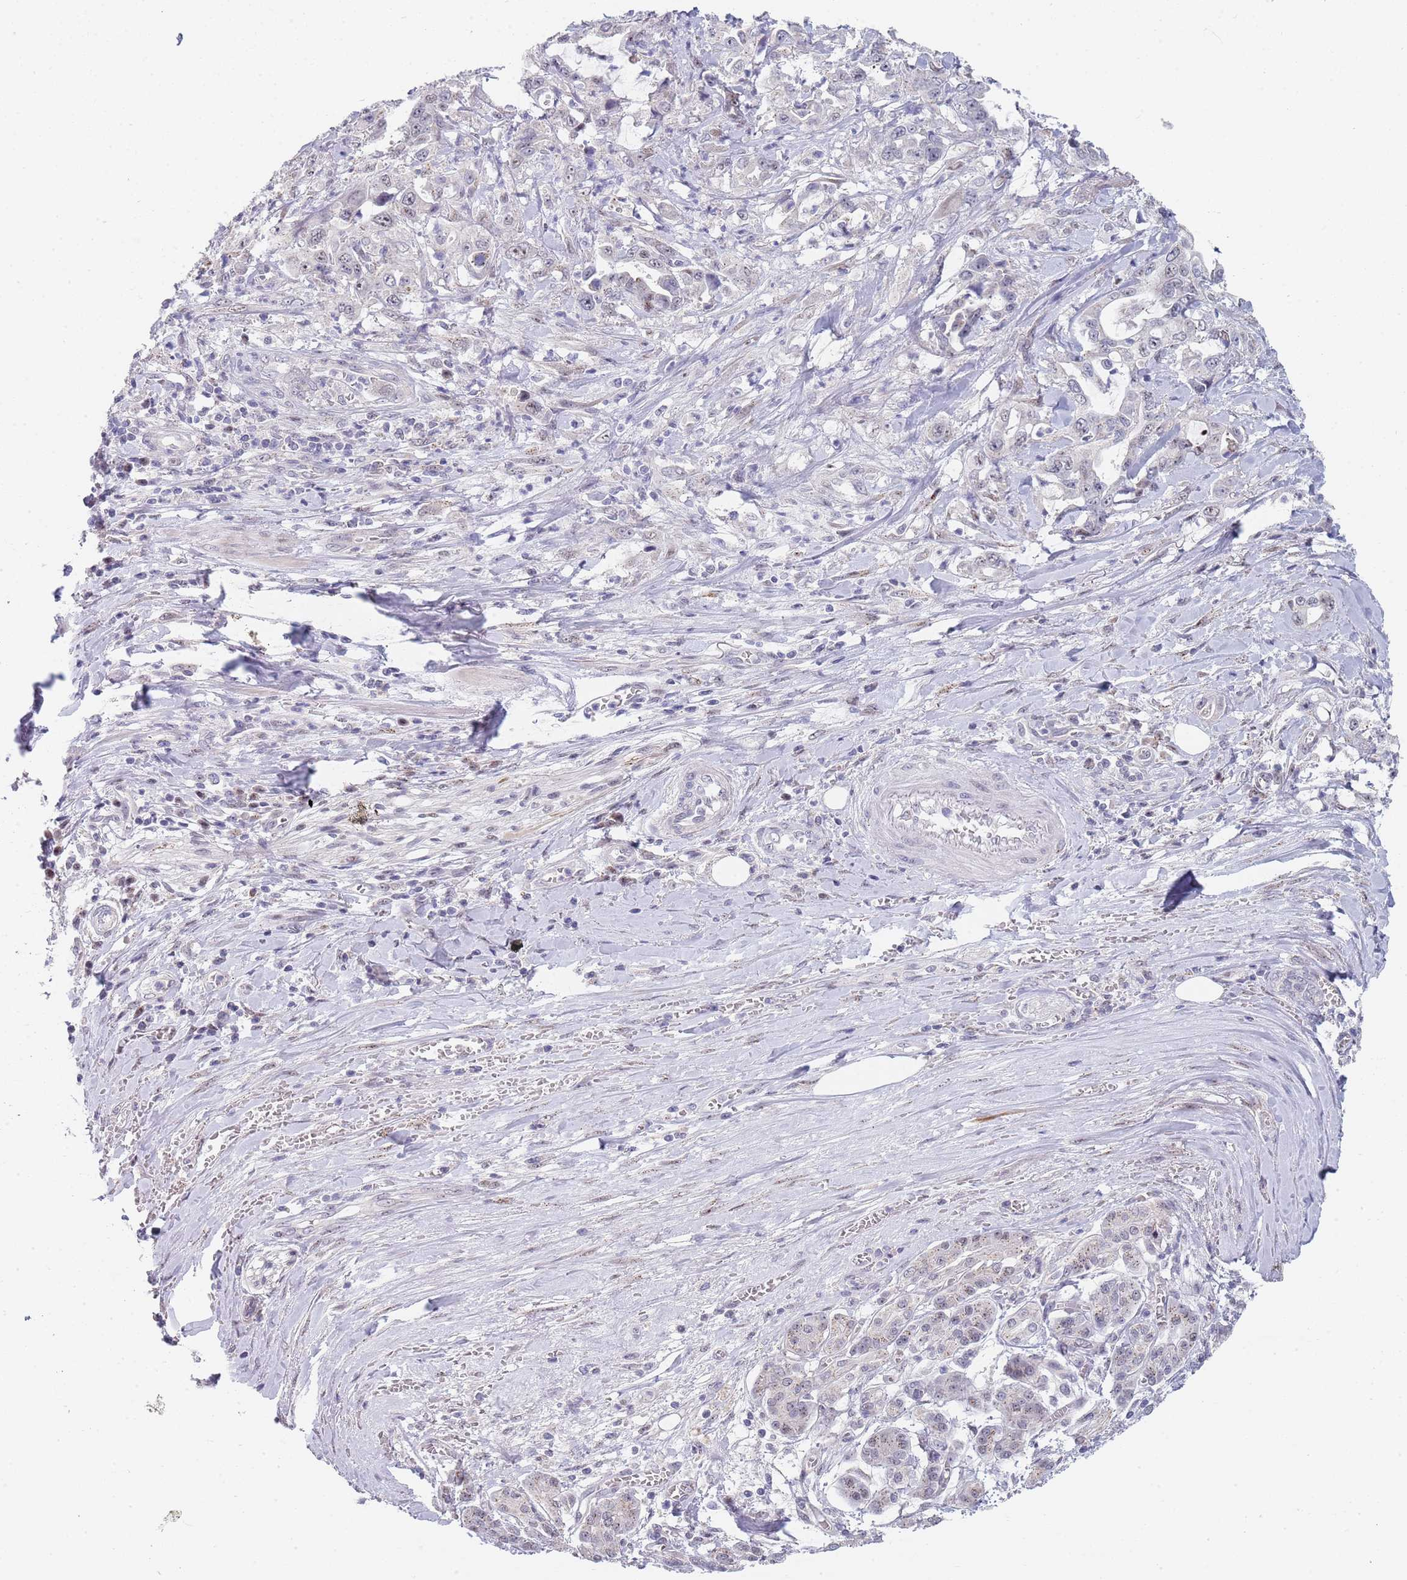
{"staining": {"intensity": "negative", "quantity": "none", "location": "none"}, "tissue": "pancreatic cancer", "cell_type": "Tumor cells", "image_type": "cancer", "snomed": [{"axis": "morphology", "description": "Adenocarcinoma, NOS"}, {"axis": "topography", "description": "Pancreas"}], "caption": "Image shows no significant protein expression in tumor cells of adenocarcinoma (pancreatic).", "gene": "PLCL2", "patient": {"sex": "female", "age": 61}}